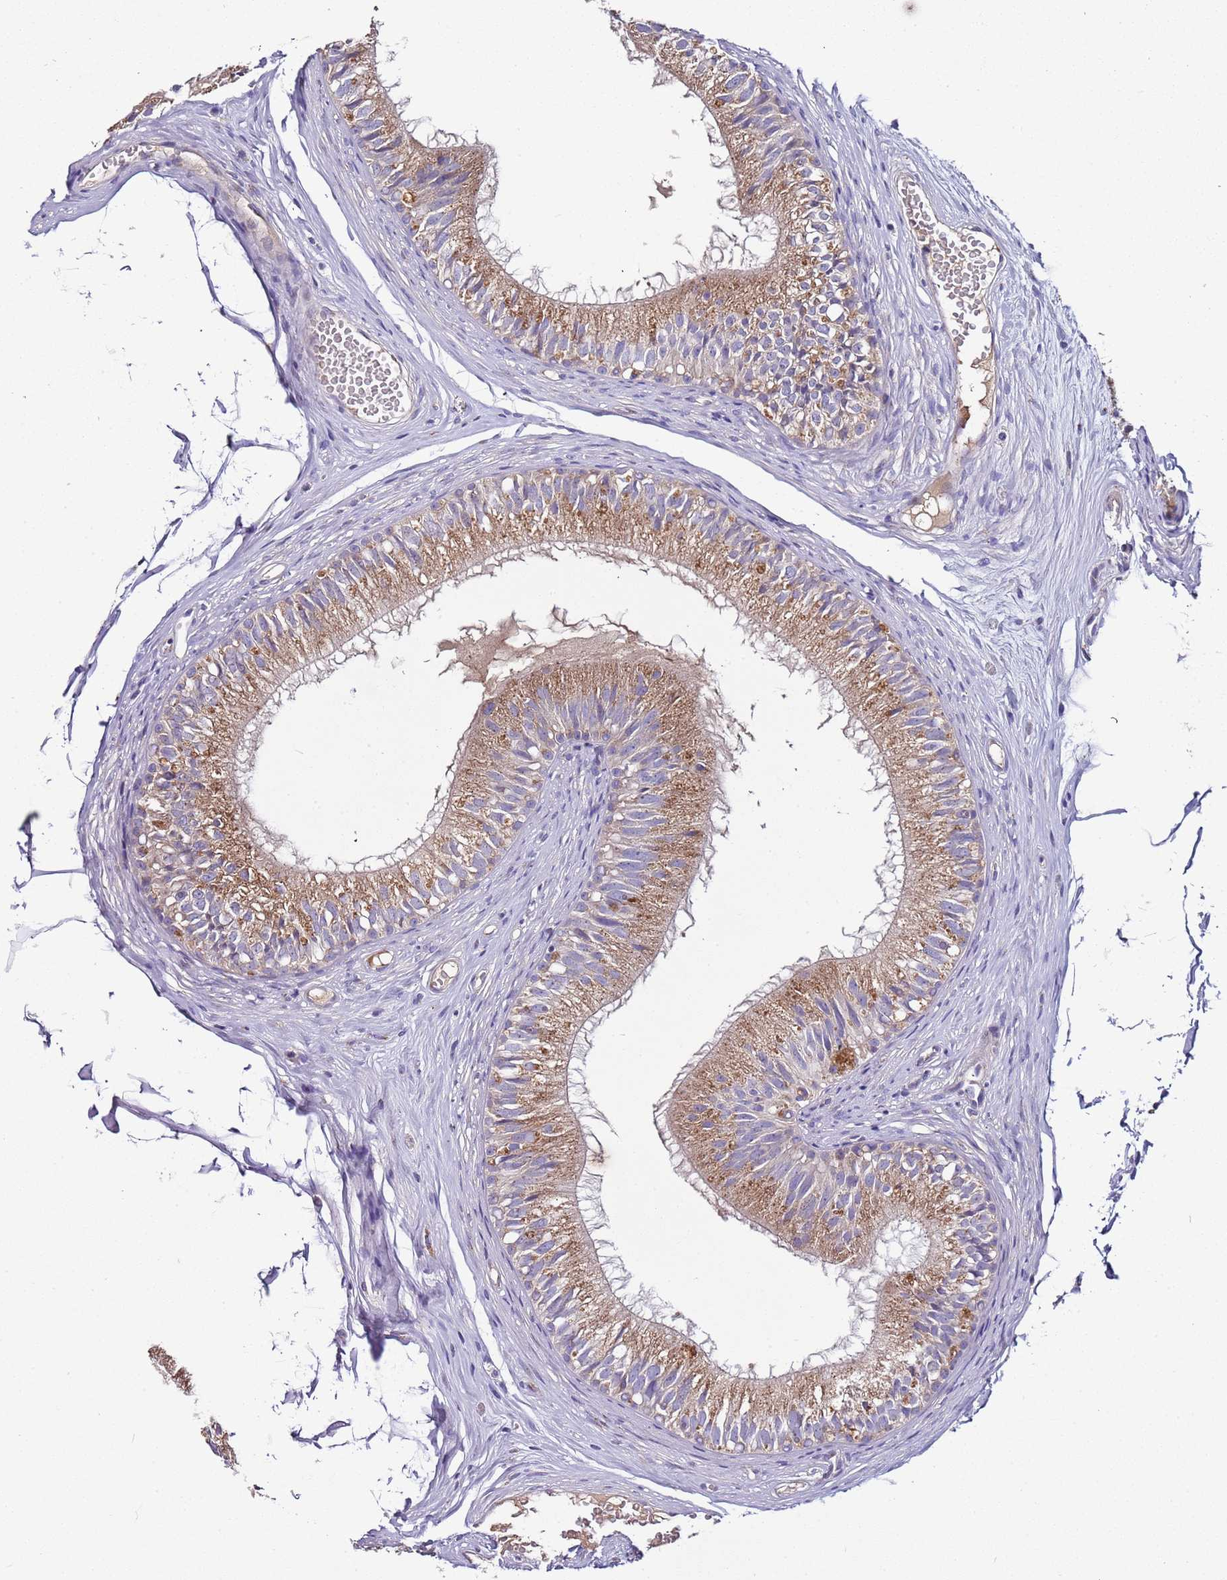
{"staining": {"intensity": "moderate", "quantity": ">75%", "location": "cytoplasmic/membranous"}, "tissue": "epididymis", "cell_type": "Glandular cells", "image_type": "normal", "snomed": [{"axis": "morphology", "description": "Normal tissue, NOS"}, {"axis": "morphology", "description": "Seminoma in situ"}, {"axis": "topography", "description": "Testis"}, {"axis": "topography", "description": "Epididymis"}], "caption": "Protein expression analysis of benign epididymis demonstrates moderate cytoplasmic/membranous expression in approximately >75% of glandular cells. (DAB (3,3'-diaminobenzidine) IHC with brightfield microscopy, high magnification).", "gene": "FAM20A", "patient": {"sex": "male", "age": 28}}